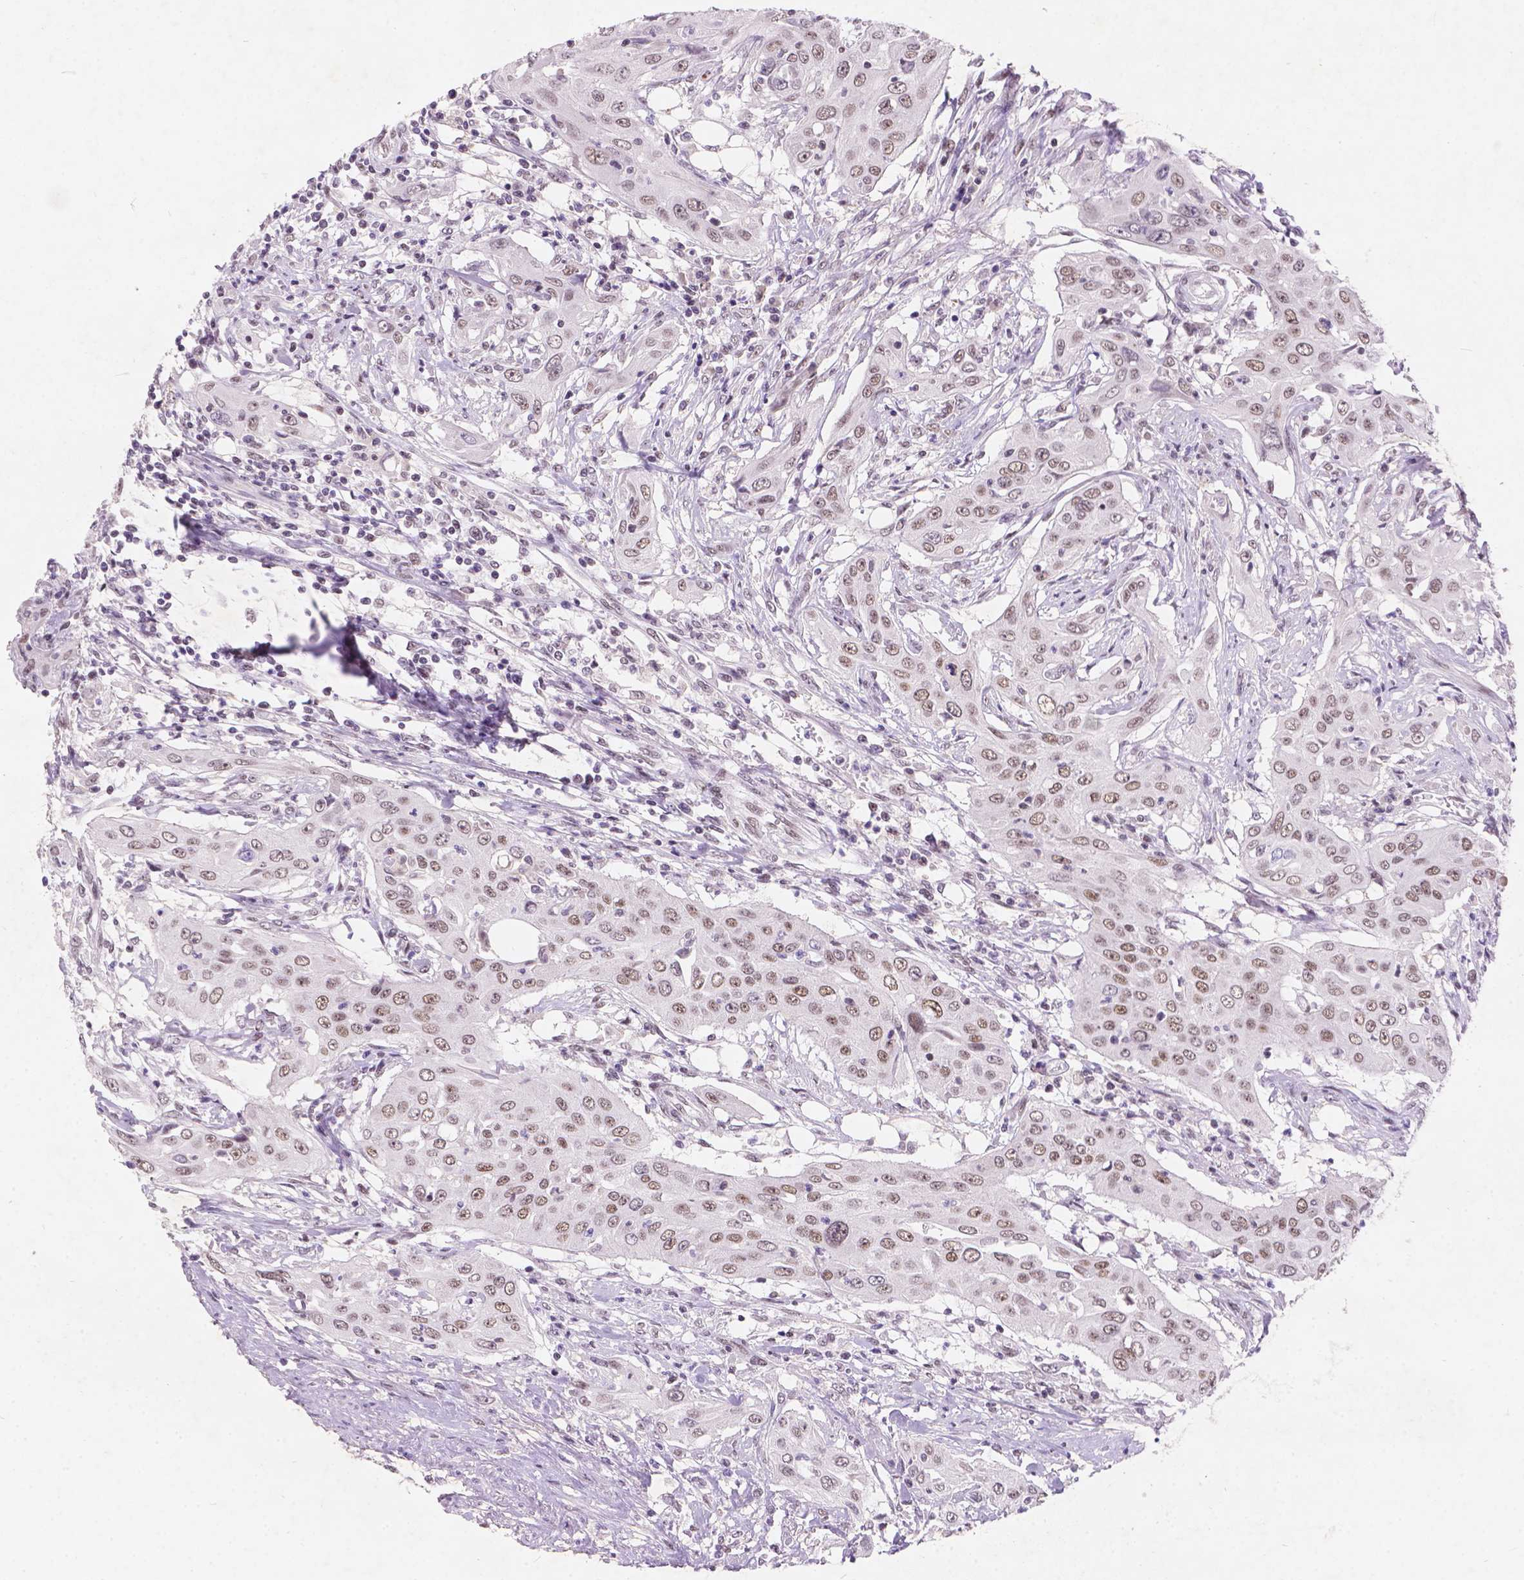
{"staining": {"intensity": "weak", "quantity": "25%-75%", "location": "nuclear"}, "tissue": "urothelial cancer", "cell_type": "Tumor cells", "image_type": "cancer", "snomed": [{"axis": "morphology", "description": "Urothelial carcinoma, High grade"}, {"axis": "topography", "description": "Urinary bladder"}], "caption": "Immunohistochemical staining of human urothelial cancer exhibits weak nuclear protein positivity in about 25%-75% of tumor cells.", "gene": "FAM53A", "patient": {"sex": "male", "age": 82}}